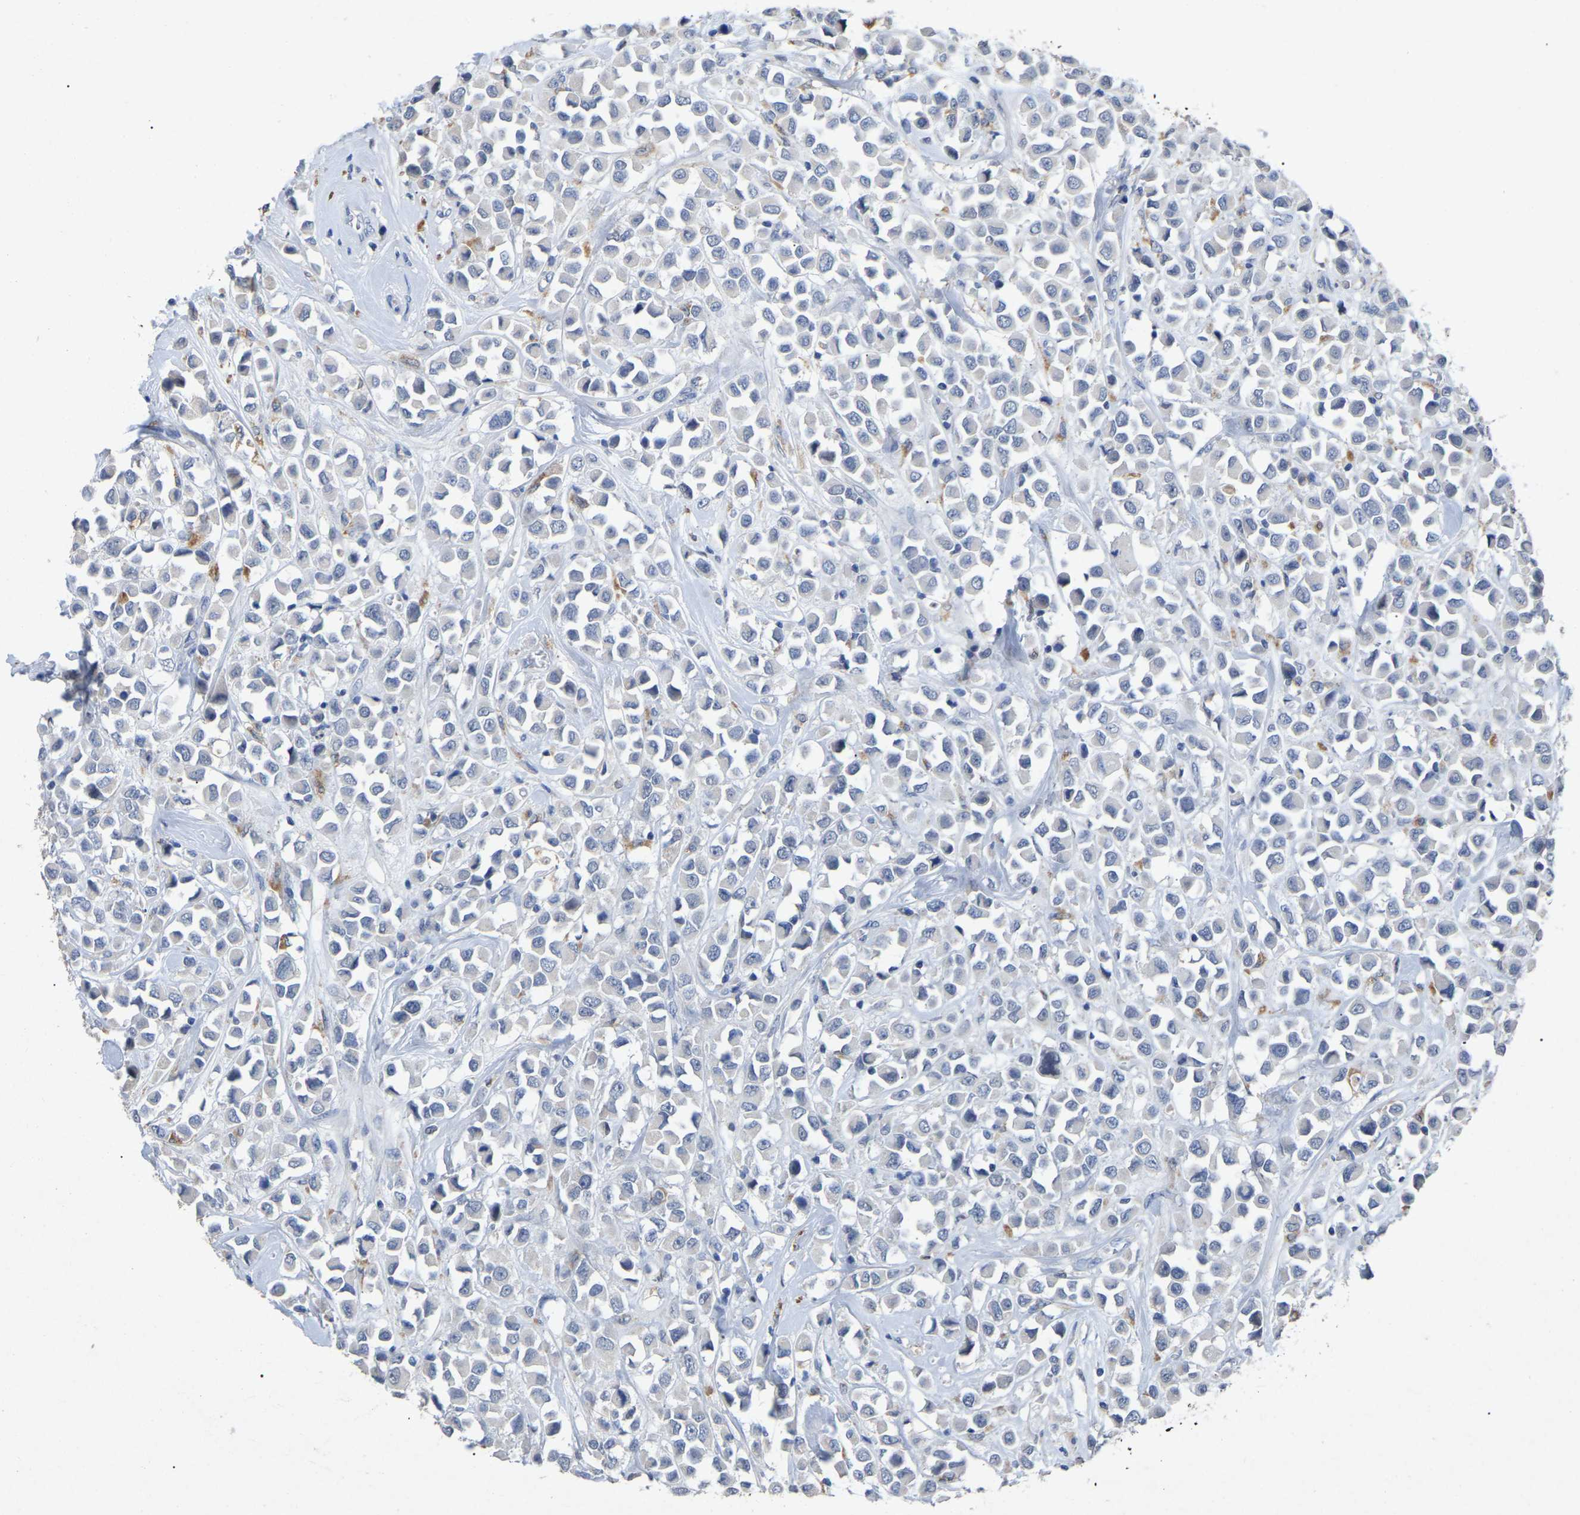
{"staining": {"intensity": "negative", "quantity": "none", "location": "none"}, "tissue": "breast cancer", "cell_type": "Tumor cells", "image_type": "cancer", "snomed": [{"axis": "morphology", "description": "Duct carcinoma"}, {"axis": "topography", "description": "Breast"}], "caption": "An image of human breast cancer is negative for staining in tumor cells. The staining was performed using DAB to visualize the protein expression in brown, while the nuclei were stained in blue with hematoxylin (Magnification: 20x).", "gene": "SMPD2", "patient": {"sex": "female", "age": 61}}